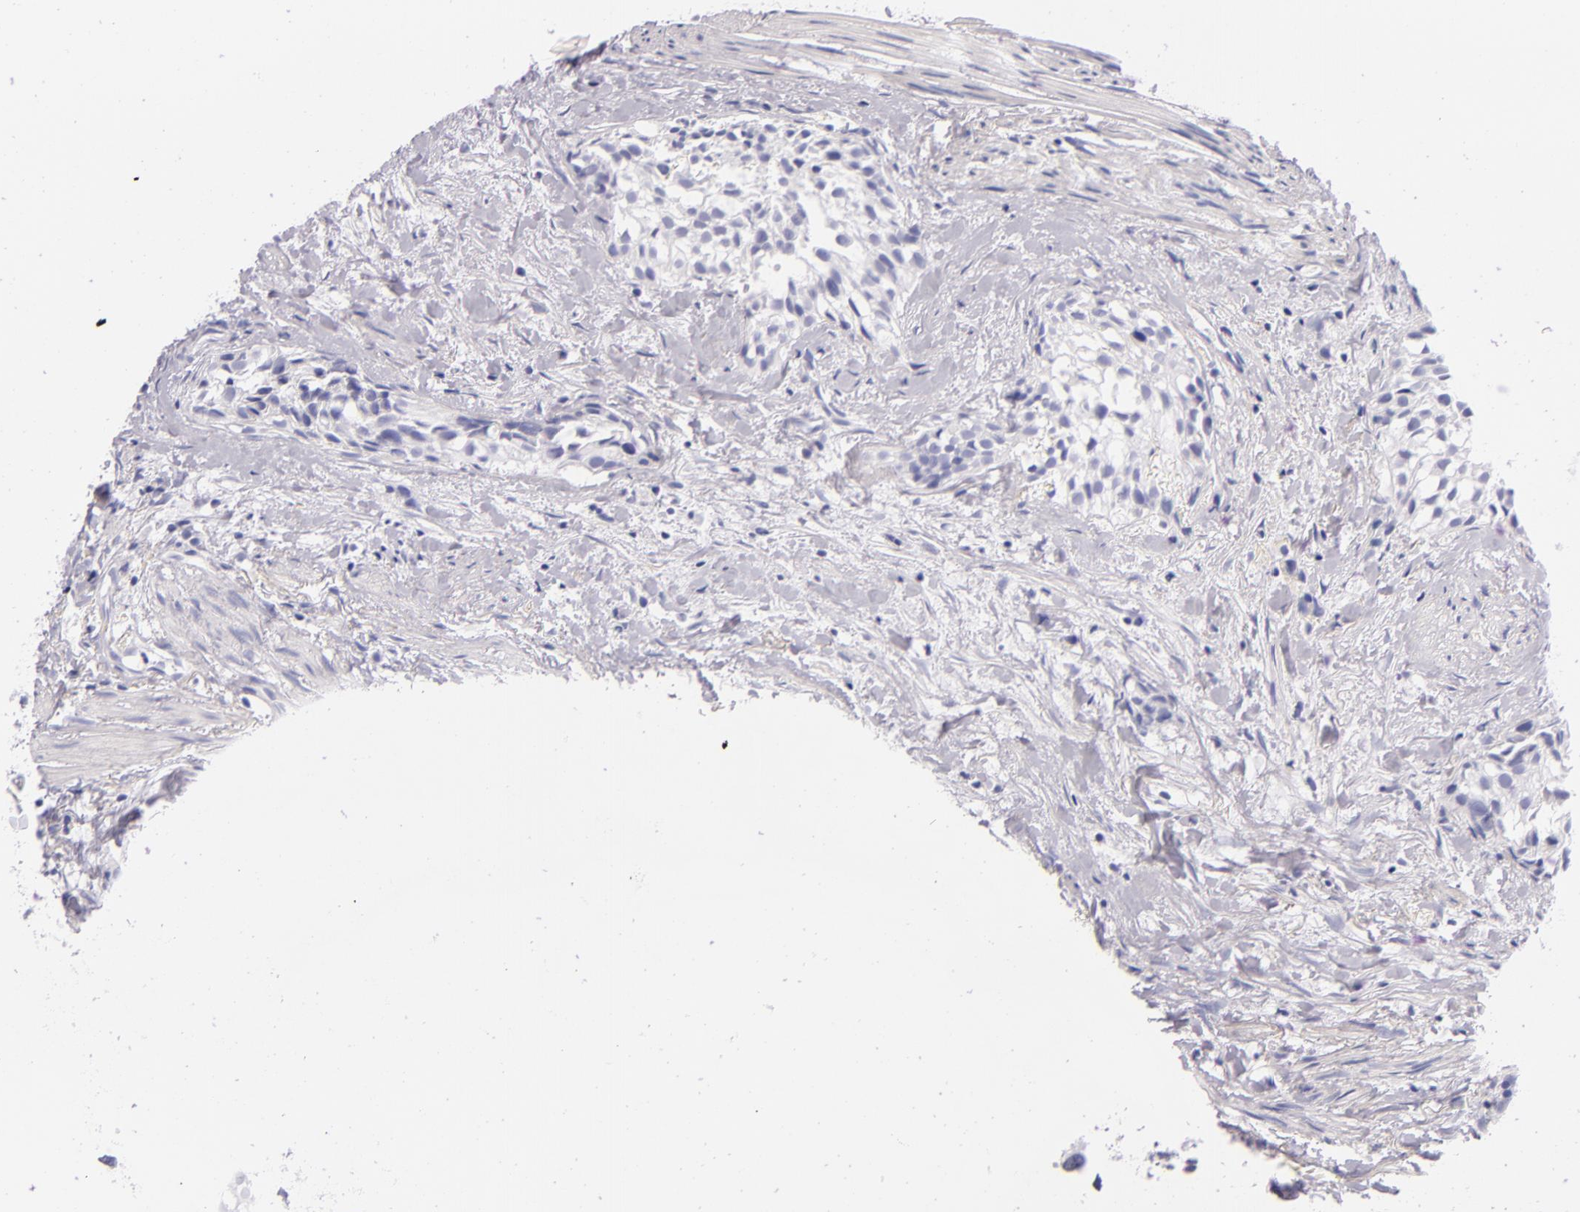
{"staining": {"intensity": "negative", "quantity": "none", "location": "none"}, "tissue": "urothelial cancer", "cell_type": "Tumor cells", "image_type": "cancer", "snomed": [{"axis": "morphology", "description": "Urothelial carcinoma, High grade"}, {"axis": "topography", "description": "Urinary bladder"}], "caption": "Tumor cells show no significant protein staining in high-grade urothelial carcinoma.", "gene": "INA", "patient": {"sex": "female", "age": 78}}